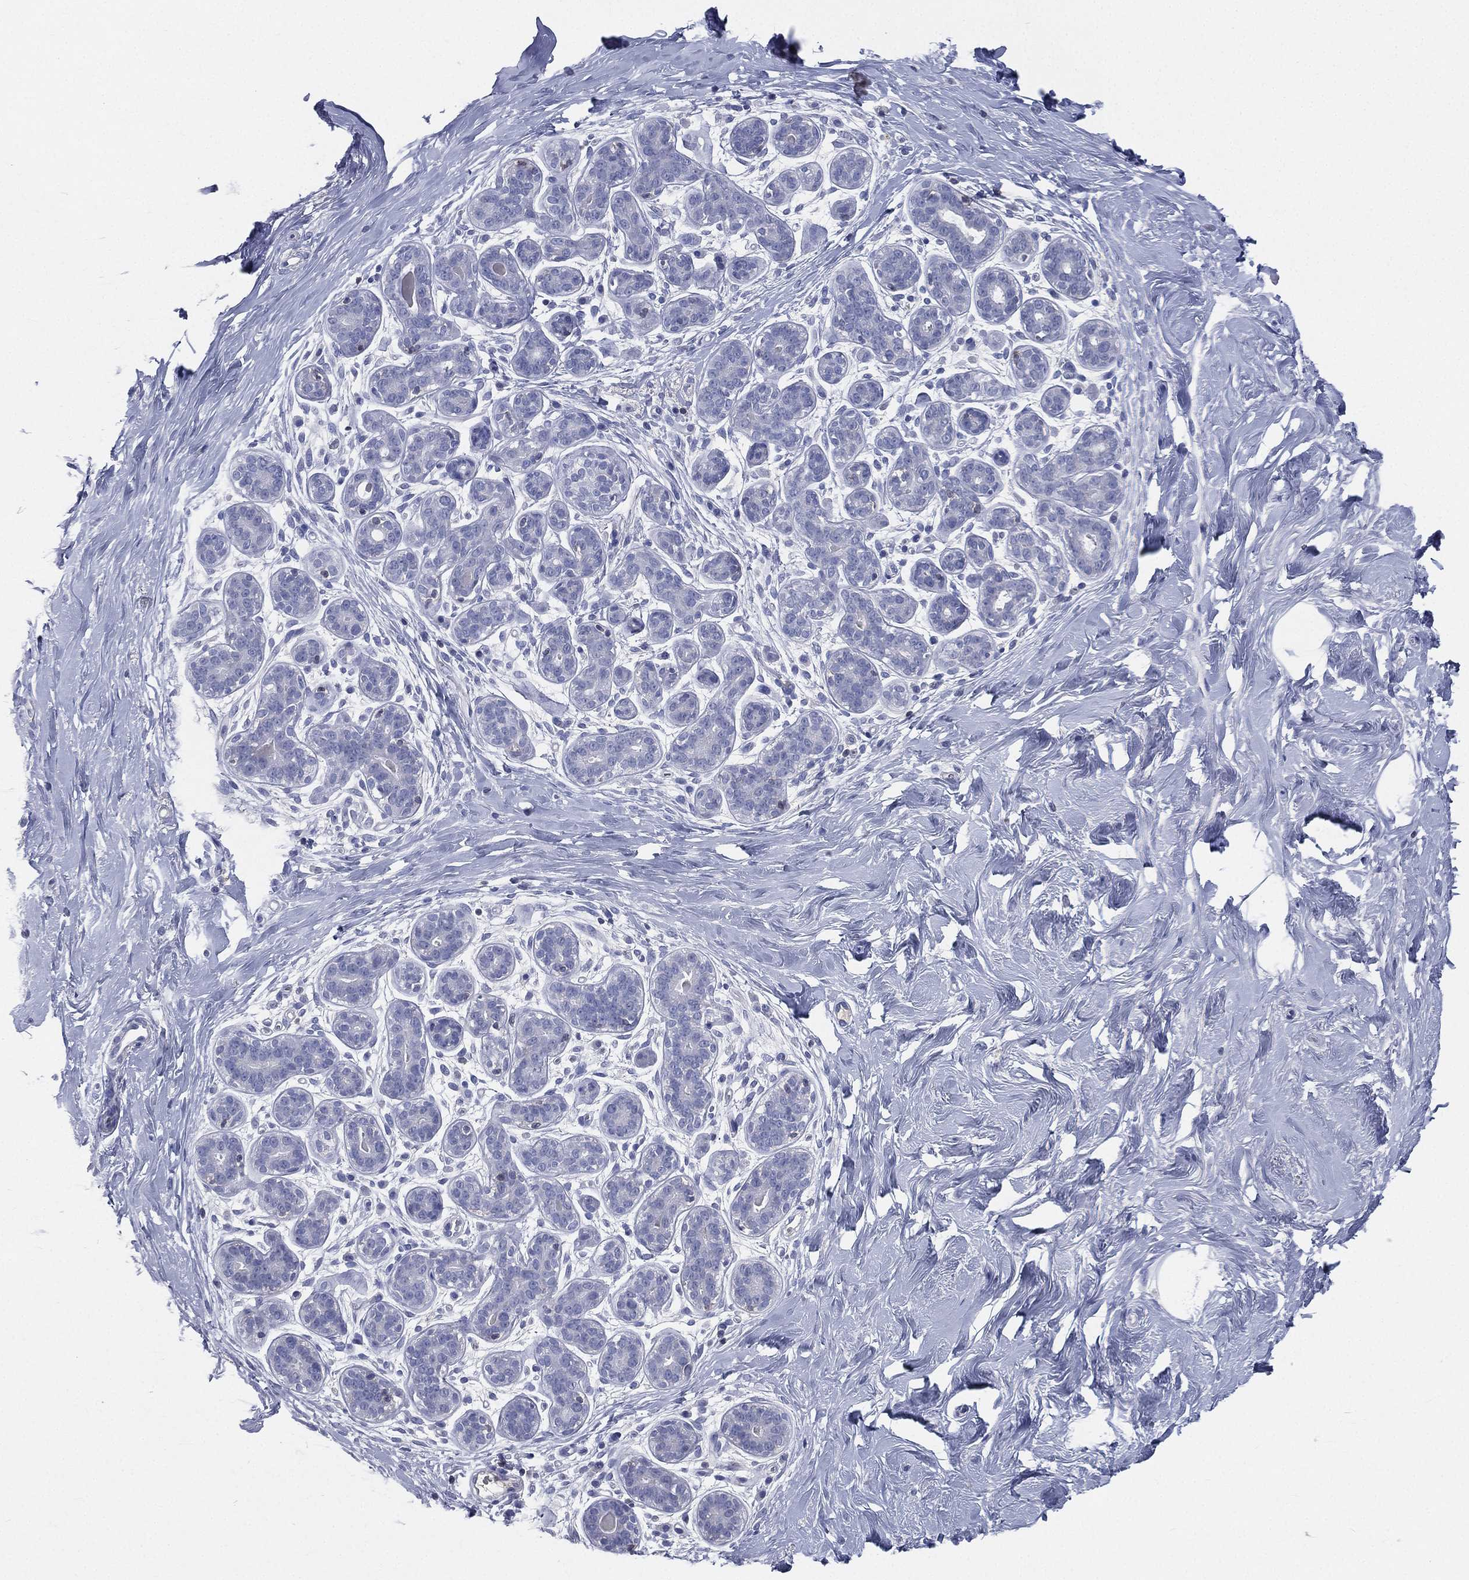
{"staining": {"intensity": "negative", "quantity": "none", "location": "none"}, "tissue": "breast", "cell_type": "Glandular cells", "image_type": "normal", "snomed": [{"axis": "morphology", "description": "Normal tissue, NOS"}, {"axis": "topography", "description": "Breast"}], "caption": "This is a image of immunohistochemistry staining of normal breast, which shows no positivity in glandular cells. (DAB (3,3'-diaminobenzidine) IHC visualized using brightfield microscopy, high magnification).", "gene": "CD3D", "patient": {"sex": "female", "age": 43}}